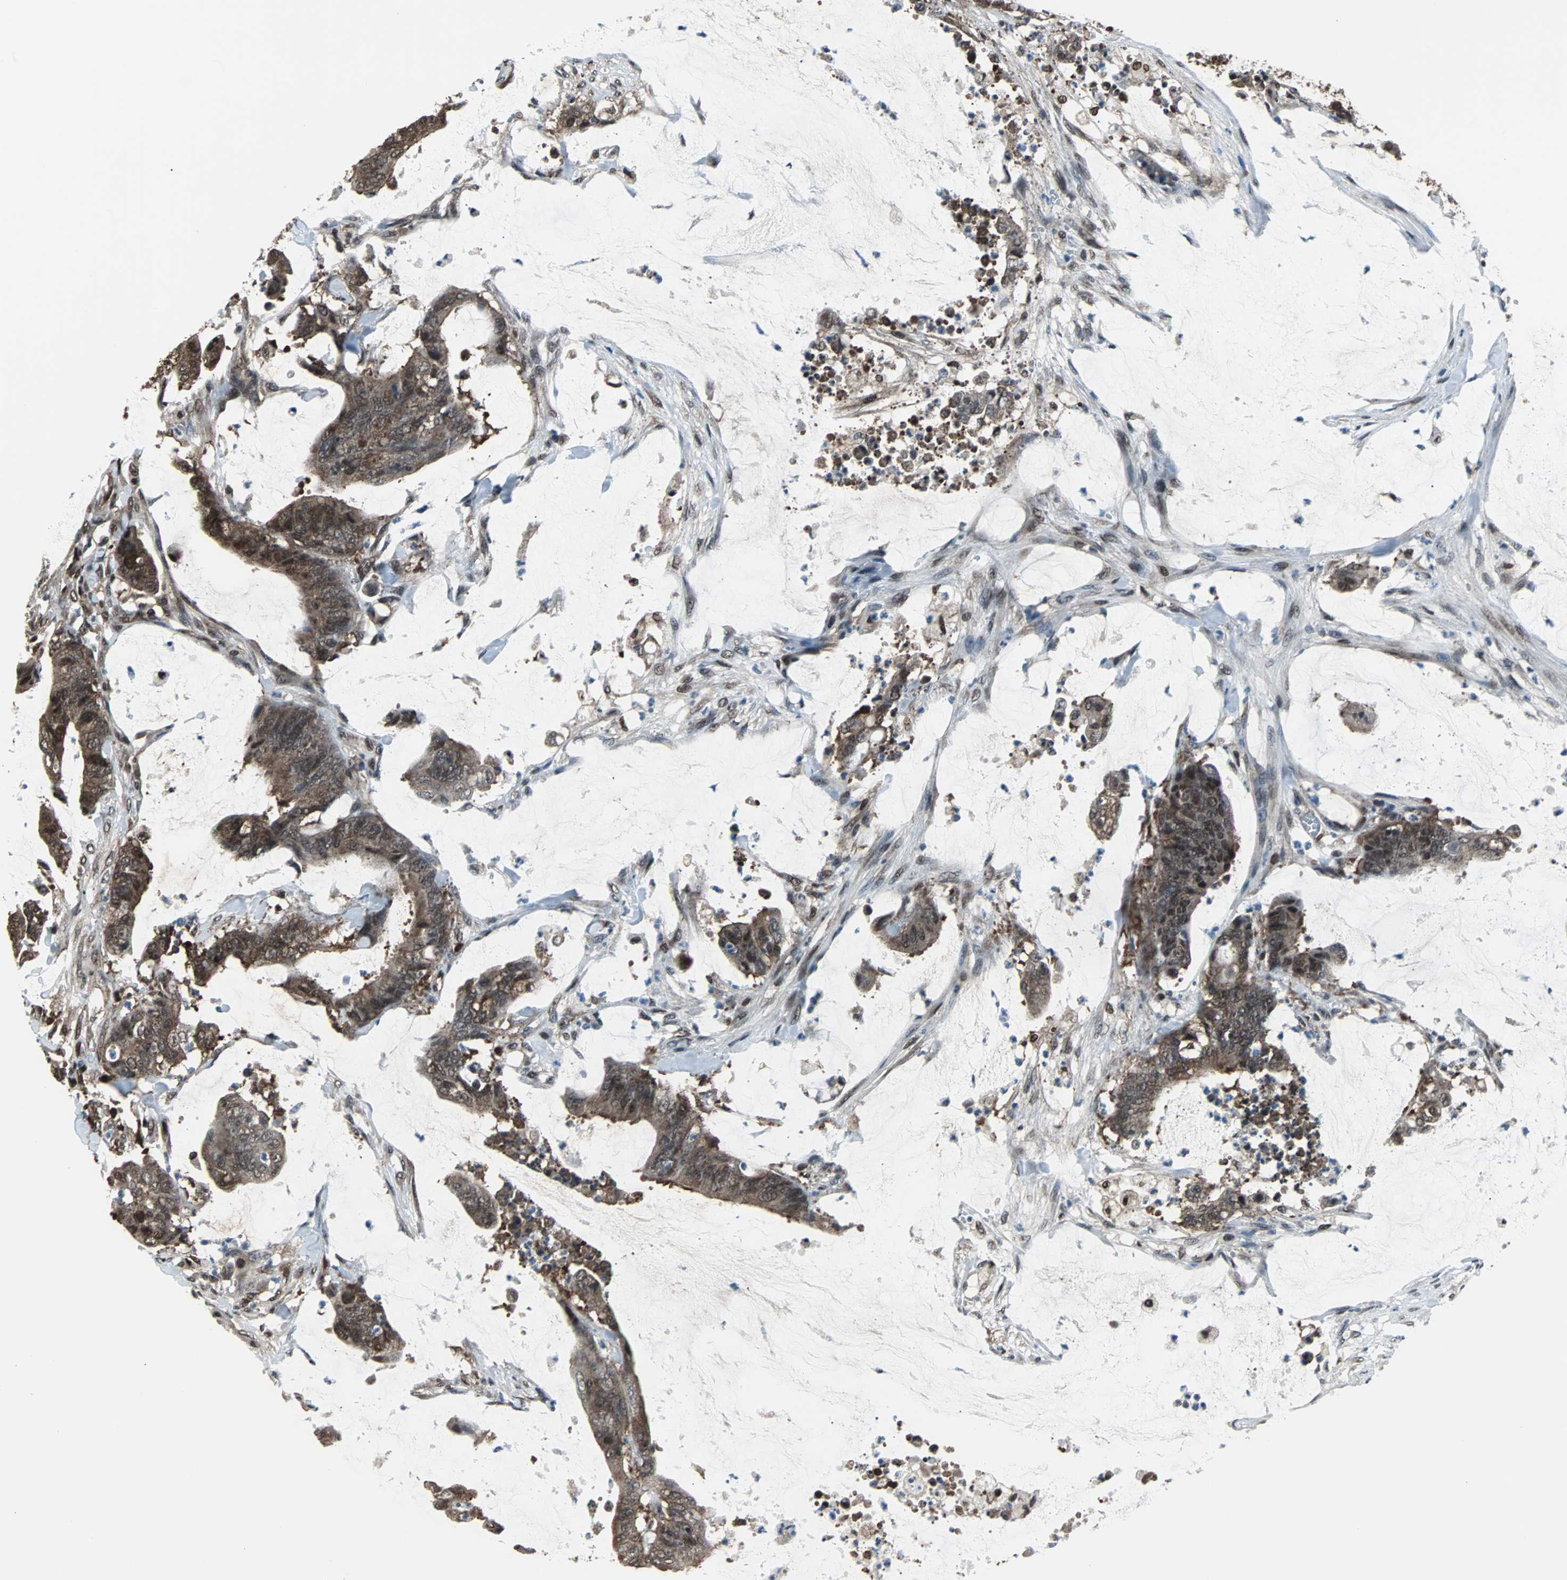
{"staining": {"intensity": "moderate", "quantity": ">75%", "location": "cytoplasmic/membranous"}, "tissue": "colorectal cancer", "cell_type": "Tumor cells", "image_type": "cancer", "snomed": [{"axis": "morphology", "description": "Adenocarcinoma, NOS"}, {"axis": "topography", "description": "Rectum"}], "caption": "Immunohistochemistry photomicrograph of human colorectal cancer stained for a protein (brown), which exhibits medium levels of moderate cytoplasmic/membranous staining in approximately >75% of tumor cells.", "gene": "VCP", "patient": {"sex": "female", "age": 66}}